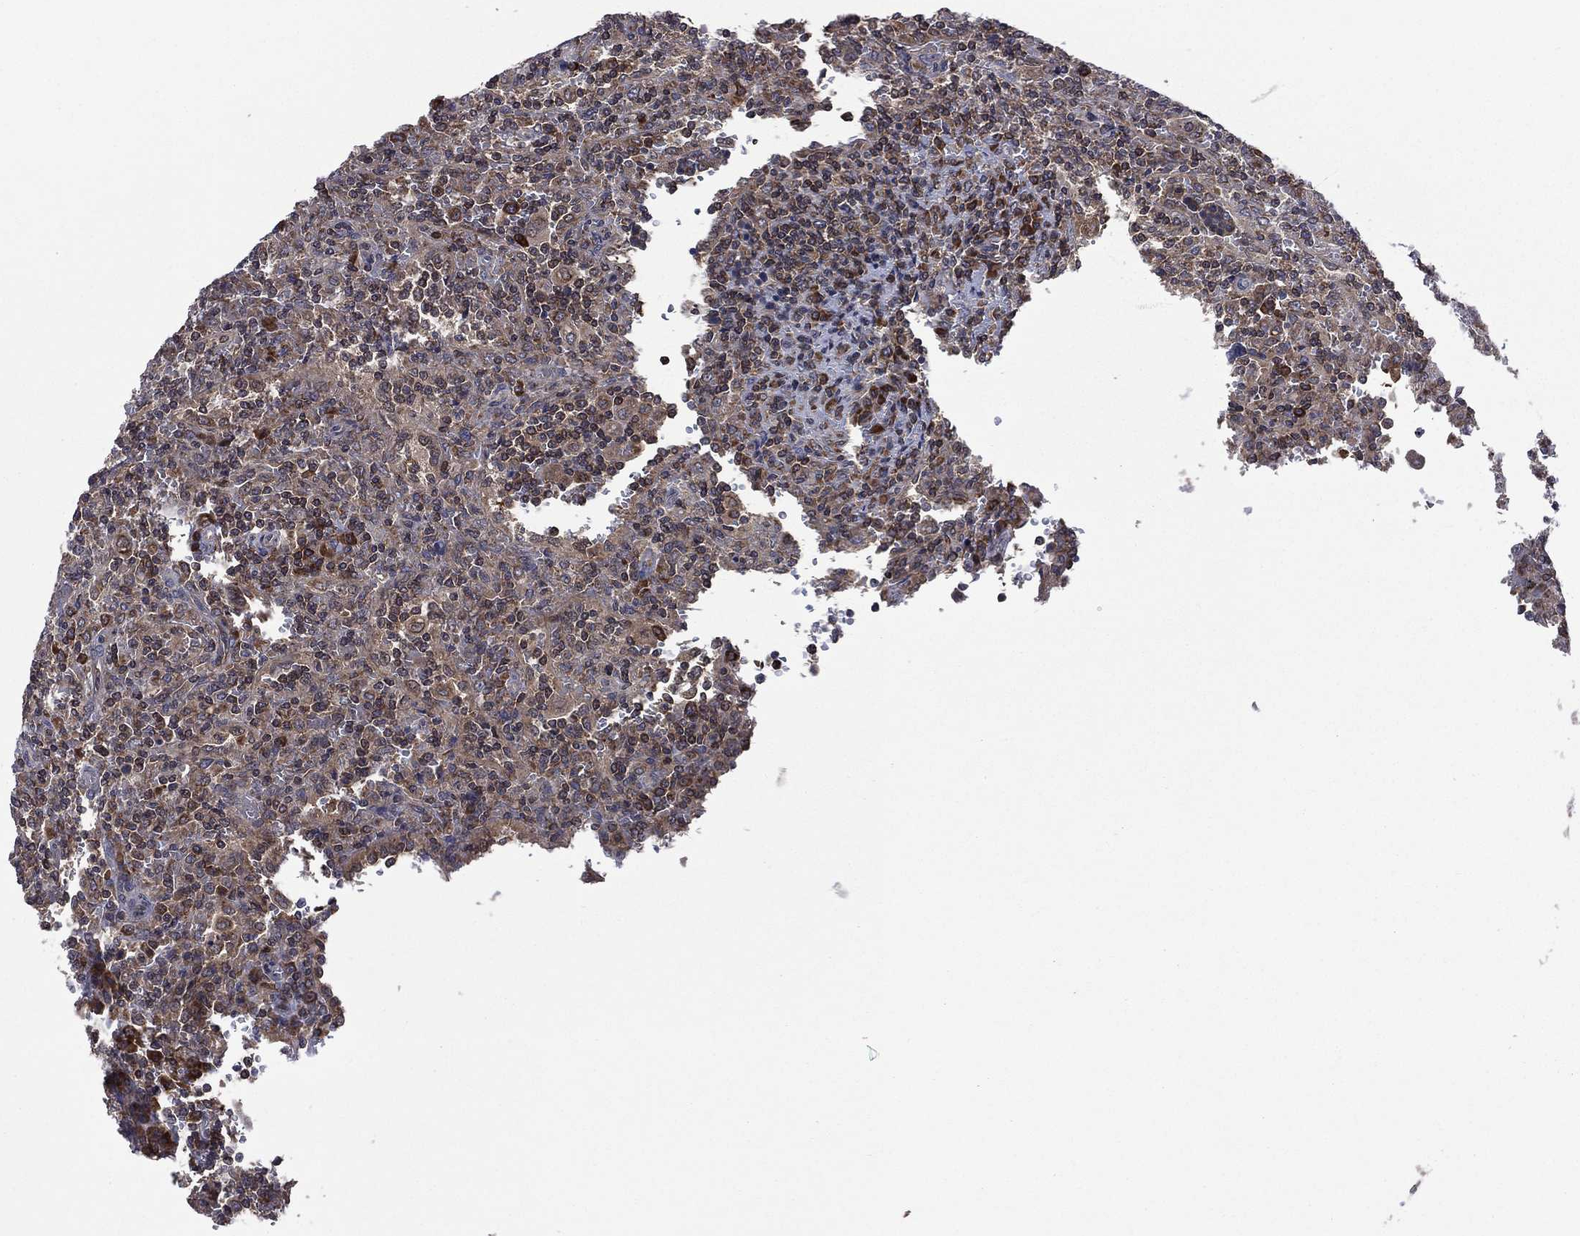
{"staining": {"intensity": "negative", "quantity": "none", "location": "none"}, "tissue": "lymphoma", "cell_type": "Tumor cells", "image_type": "cancer", "snomed": [{"axis": "morphology", "description": "Malignant lymphoma, non-Hodgkin's type, Low grade"}, {"axis": "topography", "description": "Spleen"}], "caption": "Immunohistochemical staining of malignant lymphoma, non-Hodgkin's type (low-grade) displays no significant positivity in tumor cells.", "gene": "C2orf76", "patient": {"sex": "male", "age": 62}}